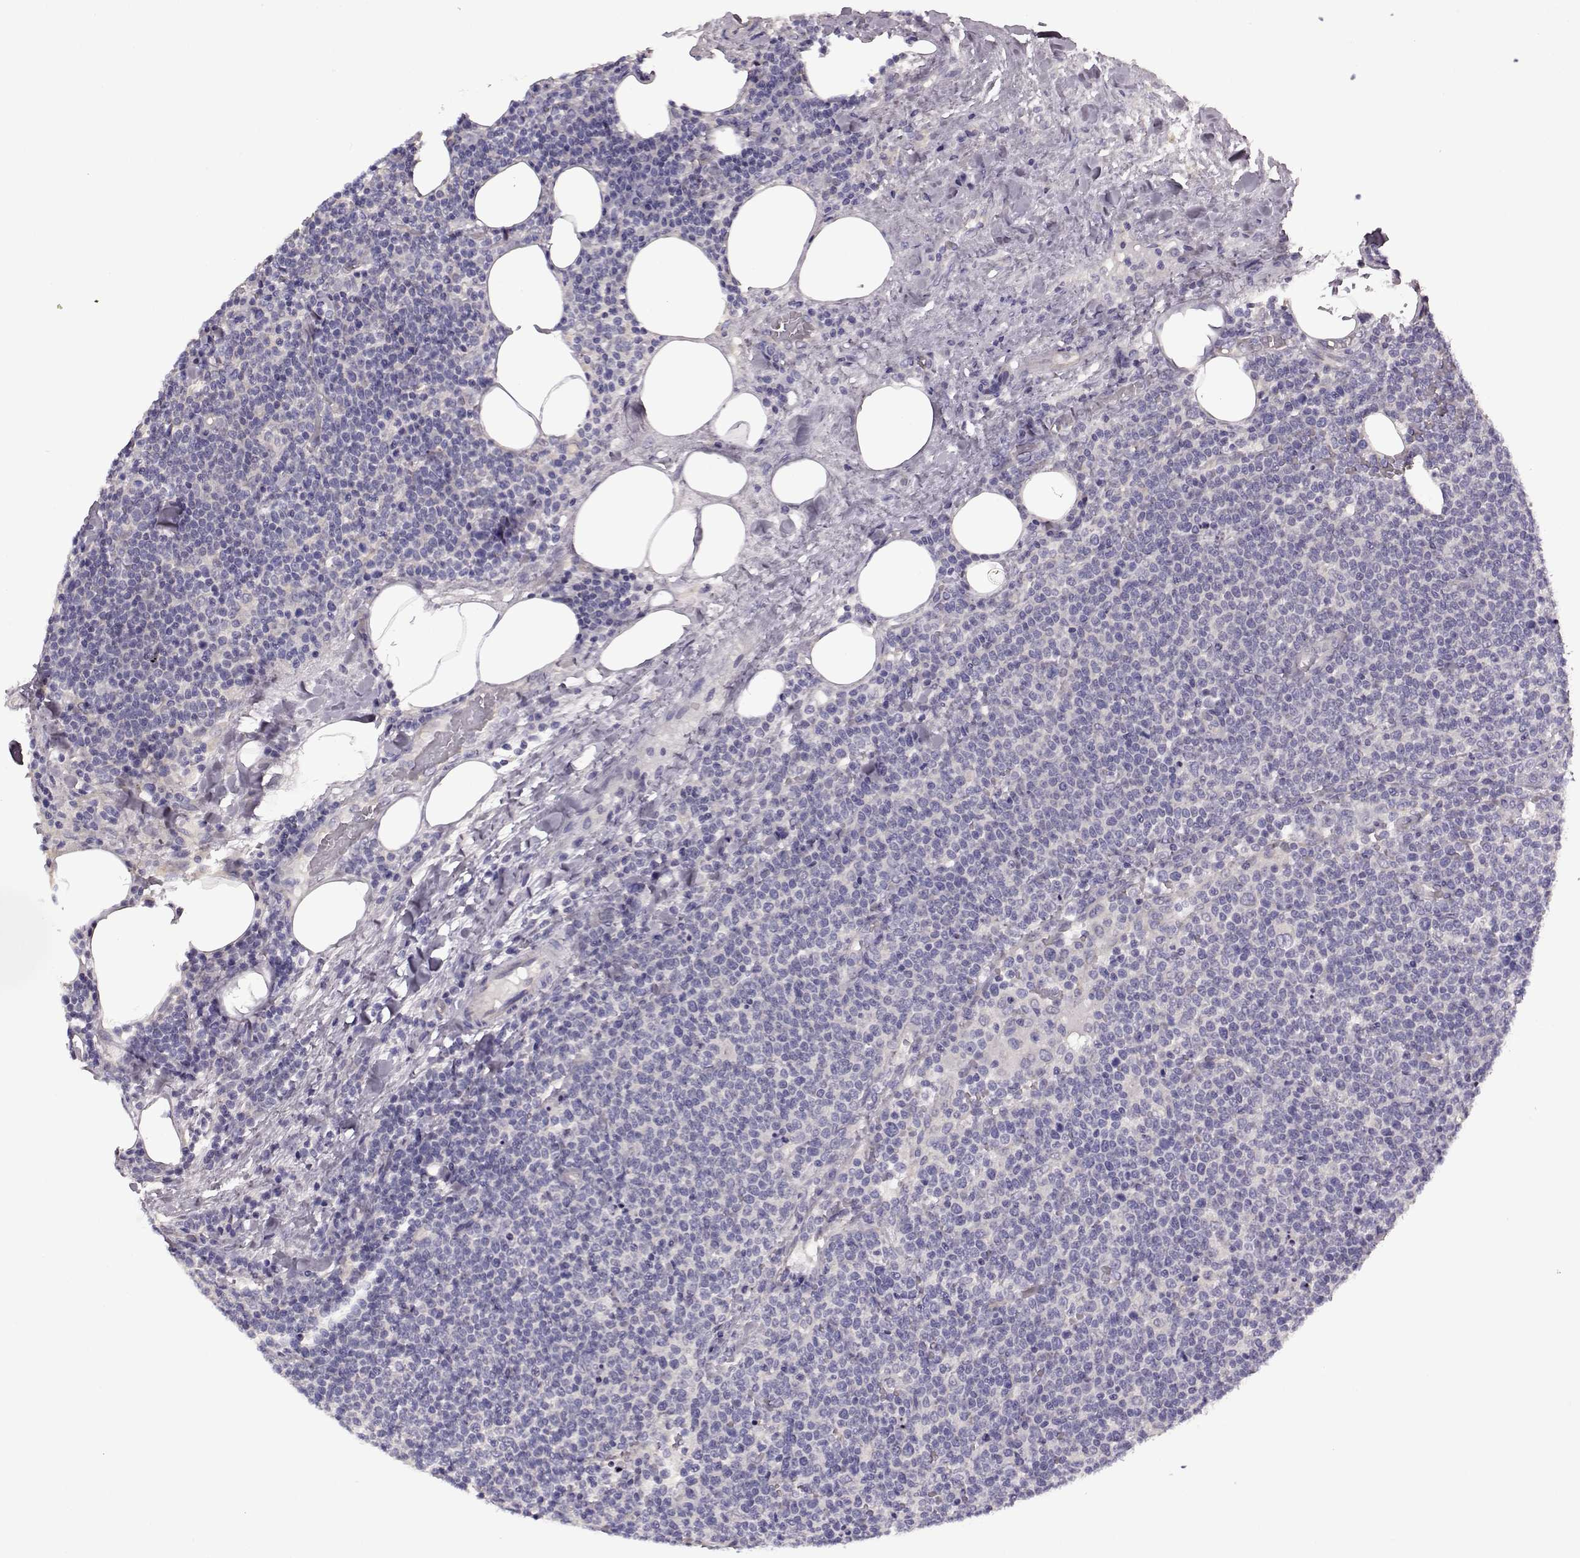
{"staining": {"intensity": "negative", "quantity": "none", "location": "none"}, "tissue": "lymphoma", "cell_type": "Tumor cells", "image_type": "cancer", "snomed": [{"axis": "morphology", "description": "Malignant lymphoma, non-Hodgkin's type, High grade"}, {"axis": "topography", "description": "Lymph node"}], "caption": "DAB immunohistochemical staining of malignant lymphoma, non-Hodgkin's type (high-grade) displays no significant positivity in tumor cells.", "gene": "EDDM3B", "patient": {"sex": "male", "age": 61}}